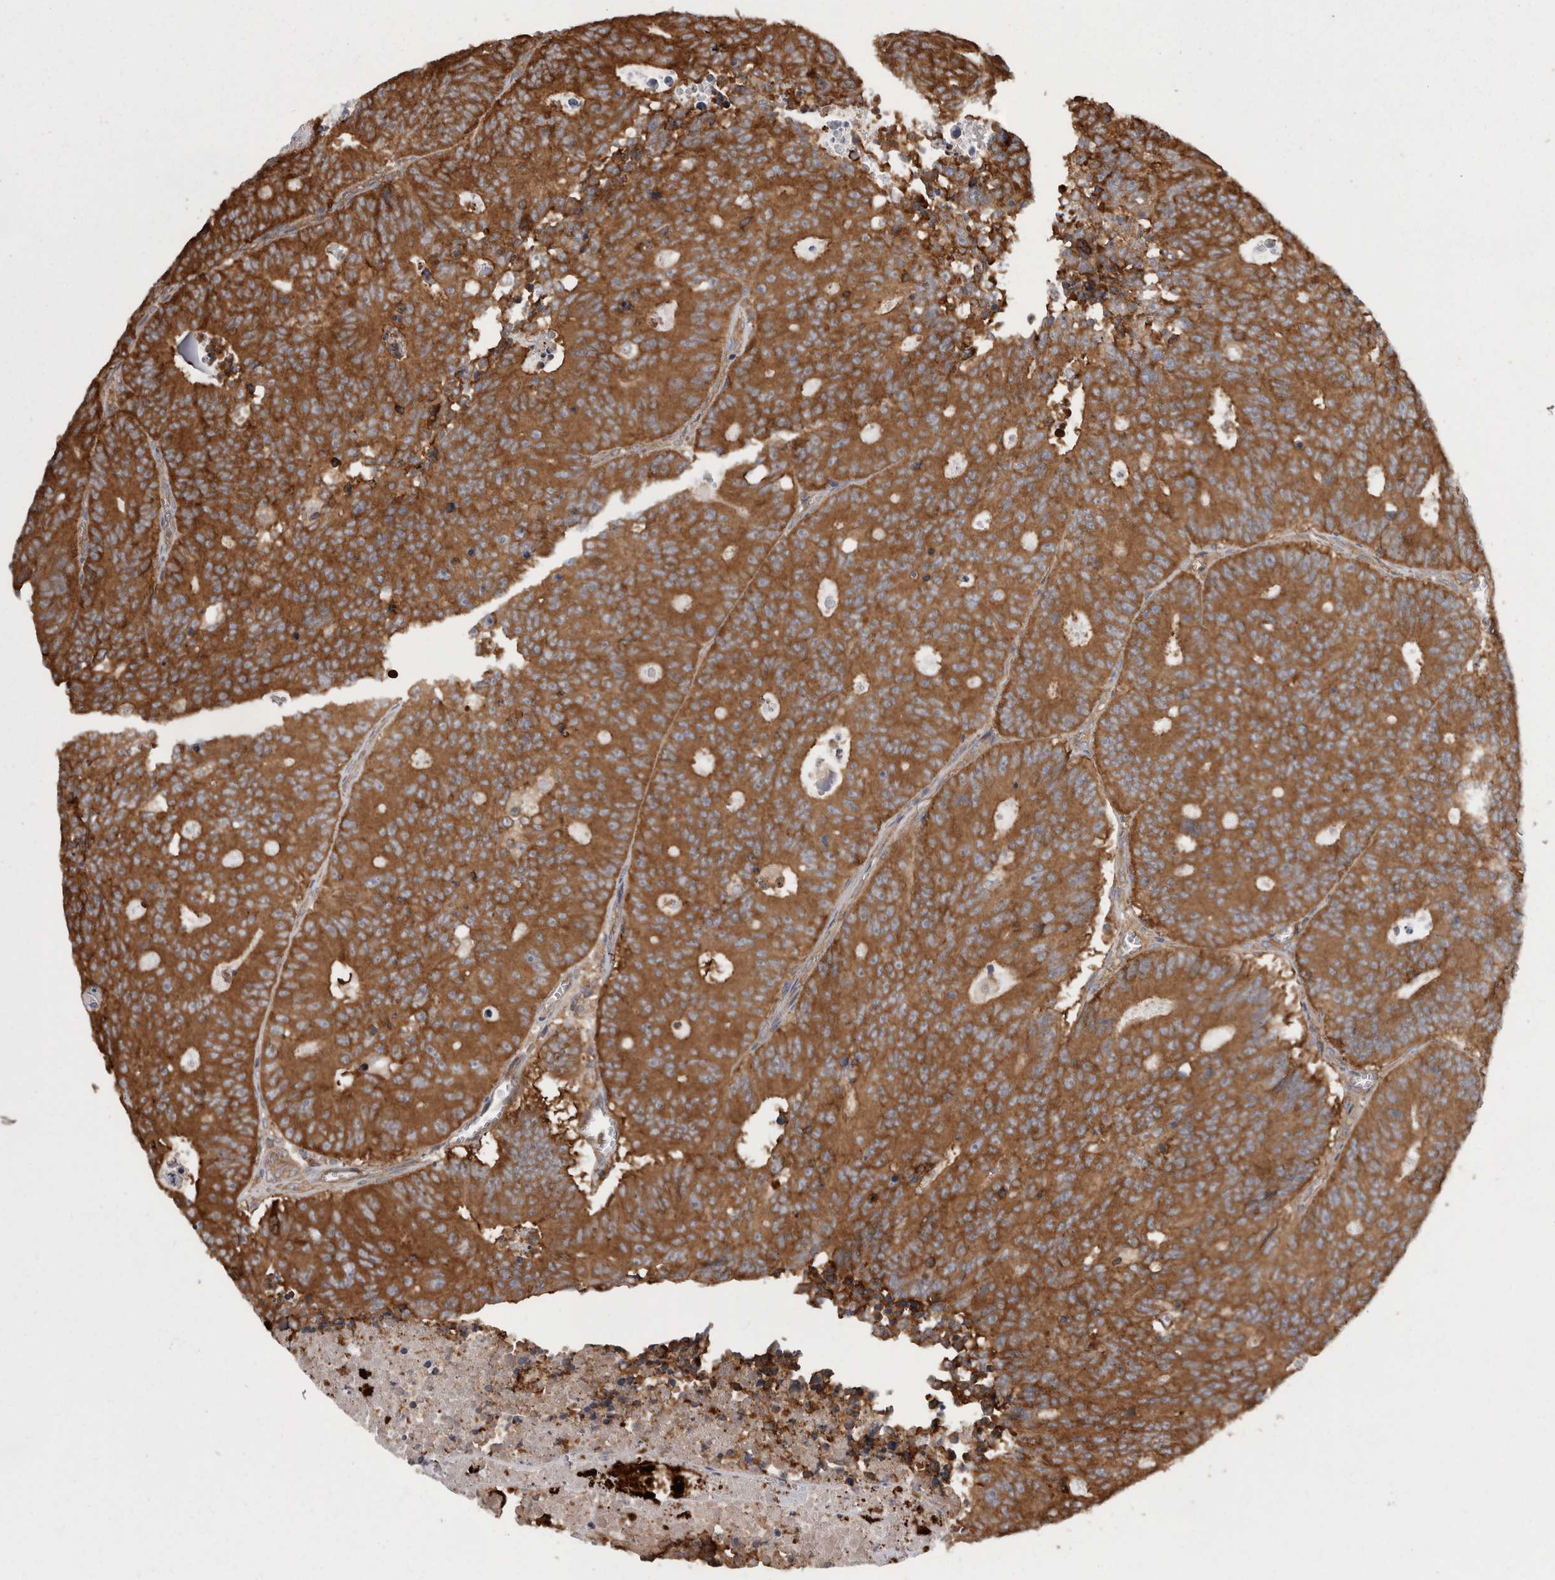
{"staining": {"intensity": "moderate", "quantity": ">75%", "location": "cytoplasmic/membranous"}, "tissue": "colorectal cancer", "cell_type": "Tumor cells", "image_type": "cancer", "snomed": [{"axis": "morphology", "description": "Adenocarcinoma, NOS"}, {"axis": "topography", "description": "Colon"}], "caption": "DAB (3,3'-diaminobenzidine) immunohistochemical staining of human colorectal cancer (adenocarcinoma) reveals moderate cytoplasmic/membranous protein staining in about >75% of tumor cells.", "gene": "SMCR8", "patient": {"sex": "male", "age": 87}}